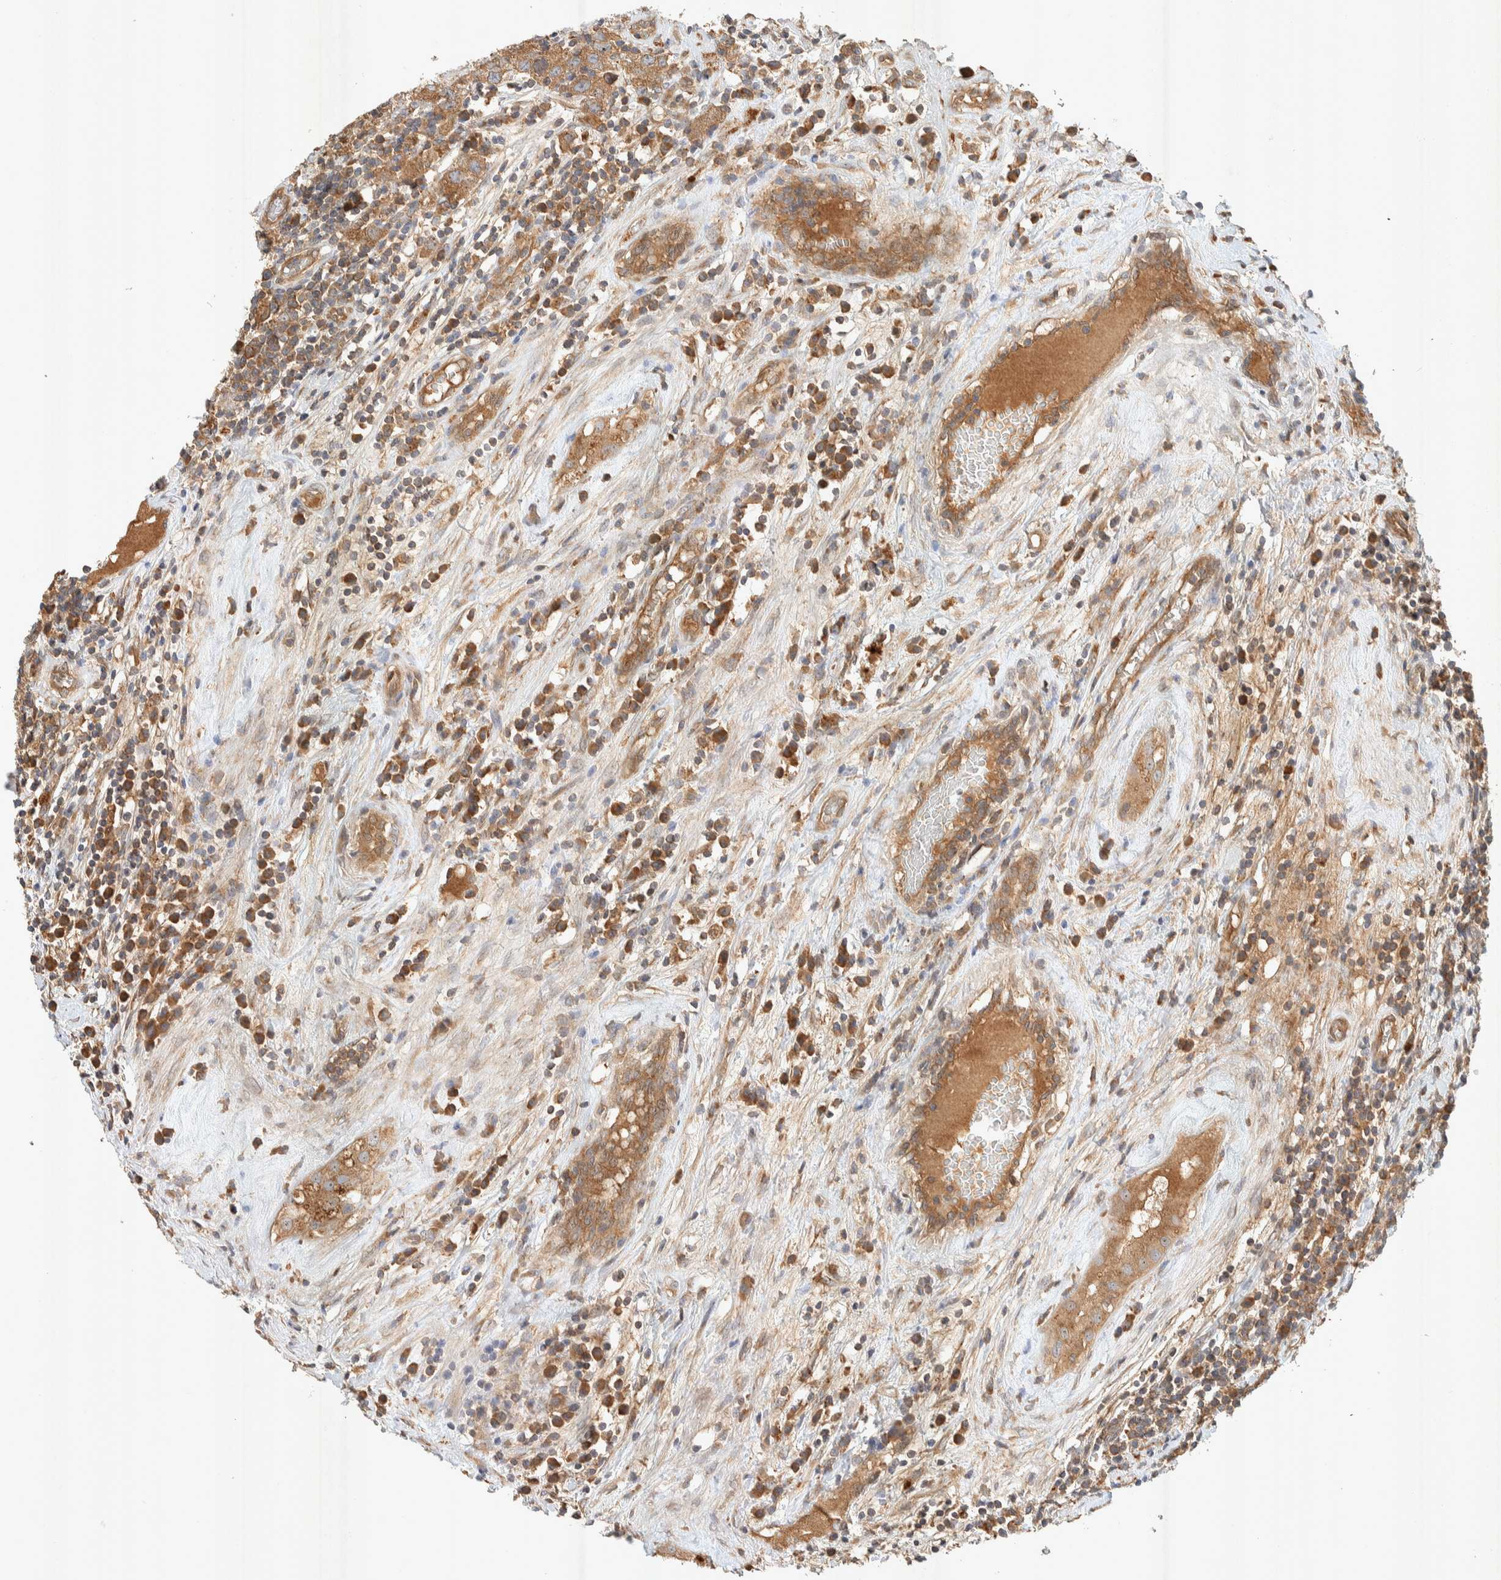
{"staining": {"intensity": "moderate", "quantity": ">75%", "location": "cytoplasmic/membranous"}, "tissue": "testis cancer", "cell_type": "Tumor cells", "image_type": "cancer", "snomed": [{"axis": "morphology", "description": "Seminoma, NOS"}, {"axis": "morphology", "description": "Carcinoma, Embryonal, NOS"}, {"axis": "topography", "description": "Testis"}], "caption": "The image exhibits immunohistochemical staining of testis seminoma. There is moderate cytoplasmic/membranous staining is present in about >75% of tumor cells. (Stains: DAB in brown, nuclei in blue, Microscopy: brightfield microscopy at high magnification).", "gene": "PXK", "patient": {"sex": "male", "age": 28}}